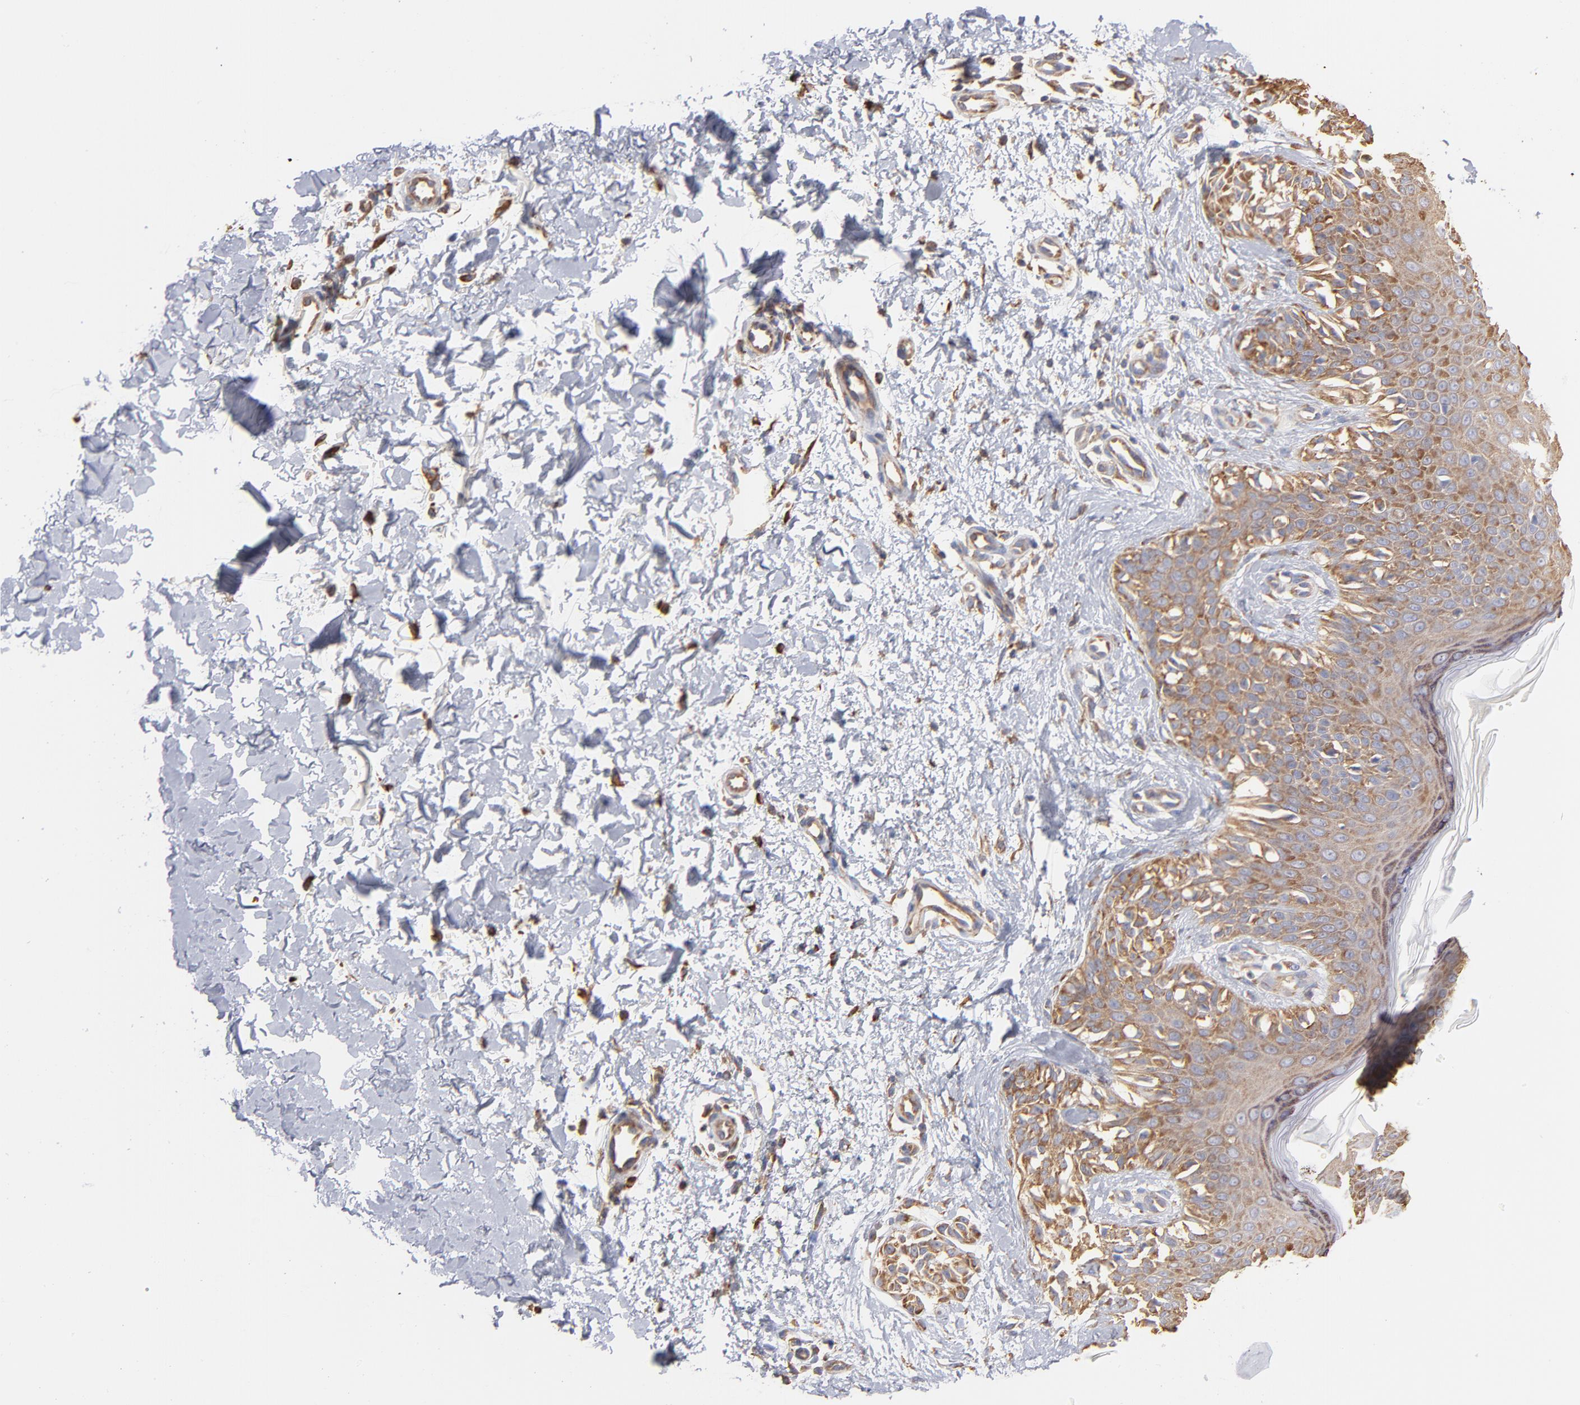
{"staining": {"intensity": "weak", "quantity": ">75%", "location": "cytoplasmic/membranous"}, "tissue": "melanoma", "cell_type": "Tumor cells", "image_type": "cancer", "snomed": [{"axis": "morphology", "description": "Normal tissue, NOS"}, {"axis": "morphology", "description": "Malignant melanoma, NOS"}, {"axis": "topography", "description": "Skin"}], "caption": "Protein positivity by immunohistochemistry reveals weak cytoplasmic/membranous positivity in approximately >75% of tumor cells in melanoma.", "gene": "RPL9", "patient": {"sex": "male", "age": 83}}